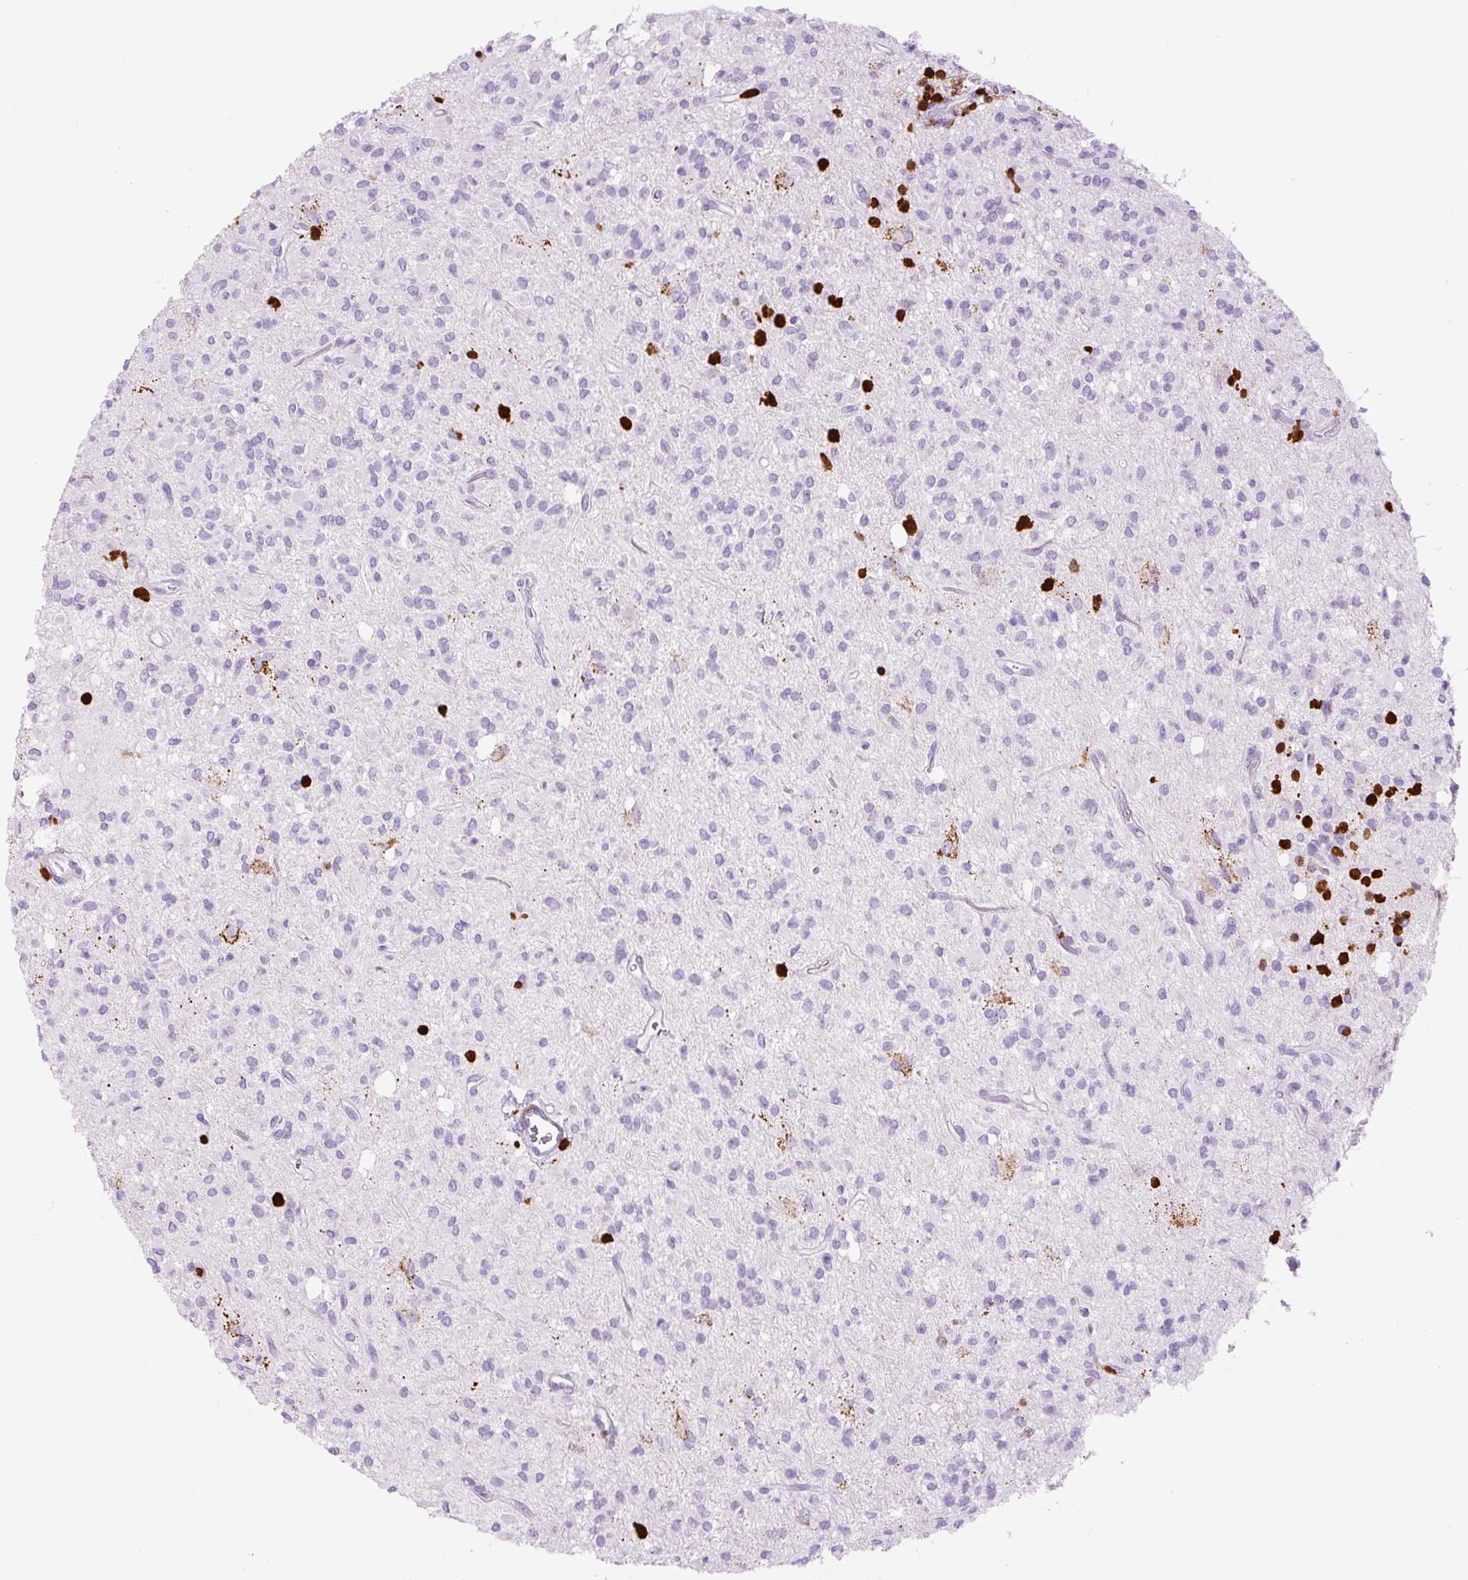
{"staining": {"intensity": "negative", "quantity": "none", "location": "none"}, "tissue": "glioma", "cell_type": "Tumor cells", "image_type": "cancer", "snomed": [{"axis": "morphology", "description": "Glioma, malignant, Low grade"}, {"axis": "topography", "description": "Brain"}], "caption": "An immunohistochemistry micrograph of glioma is shown. There is no staining in tumor cells of glioma.", "gene": "S100A4", "patient": {"sex": "female", "age": 33}}